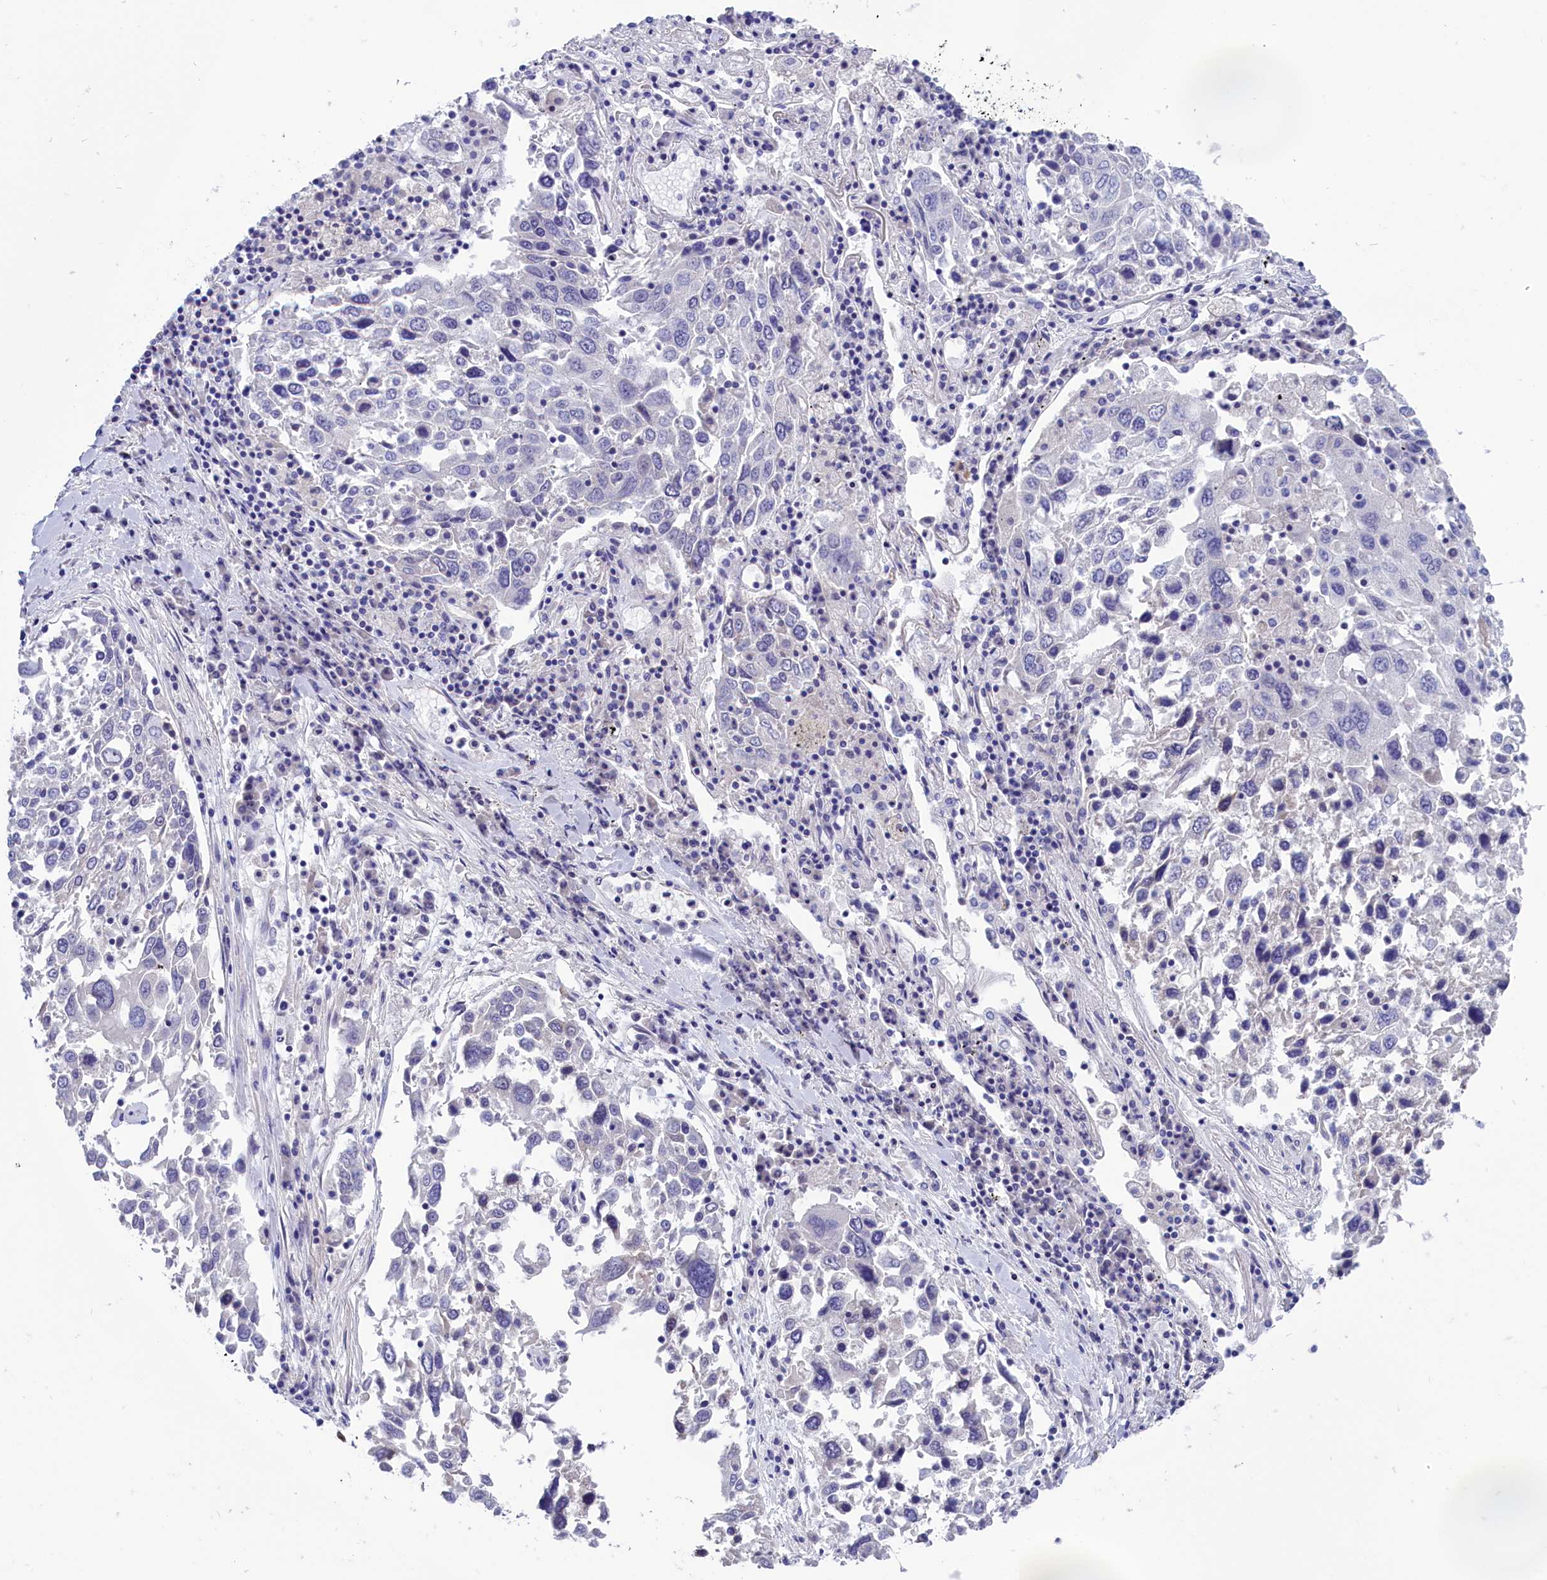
{"staining": {"intensity": "negative", "quantity": "none", "location": "none"}, "tissue": "lung cancer", "cell_type": "Tumor cells", "image_type": "cancer", "snomed": [{"axis": "morphology", "description": "Squamous cell carcinoma, NOS"}, {"axis": "topography", "description": "Lung"}], "caption": "Tumor cells are negative for brown protein staining in lung squamous cell carcinoma.", "gene": "VPS35L", "patient": {"sex": "male", "age": 65}}